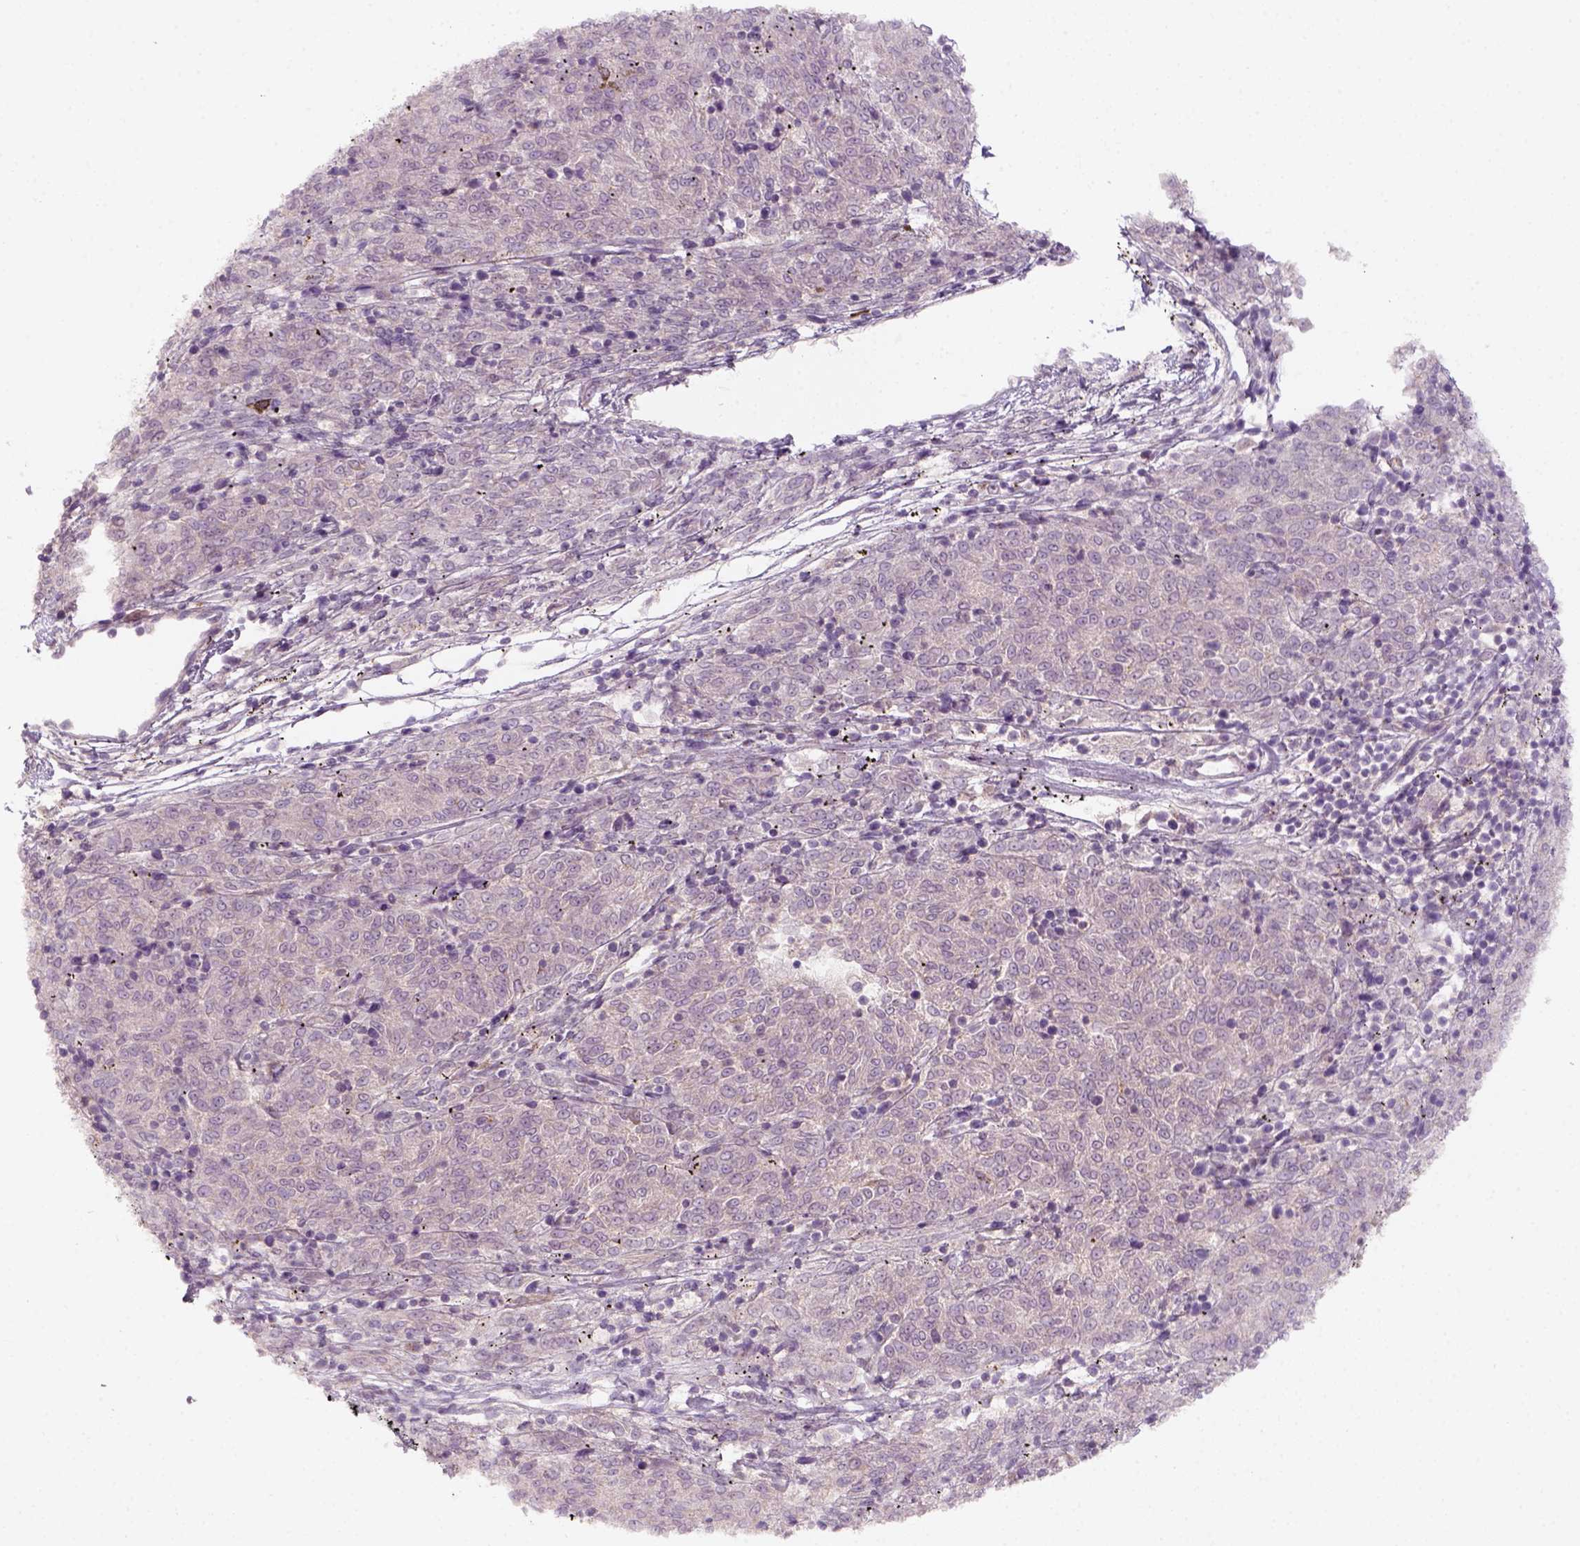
{"staining": {"intensity": "weak", "quantity": "<25%", "location": "cytoplasmic/membranous"}, "tissue": "melanoma", "cell_type": "Tumor cells", "image_type": "cancer", "snomed": [{"axis": "morphology", "description": "Malignant melanoma, NOS"}, {"axis": "topography", "description": "Skin"}], "caption": "The histopathology image displays no significant expression in tumor cells of malignant melanoma.", "gene": "AQP9", "patient": {"sex": "female", "age": 72}}